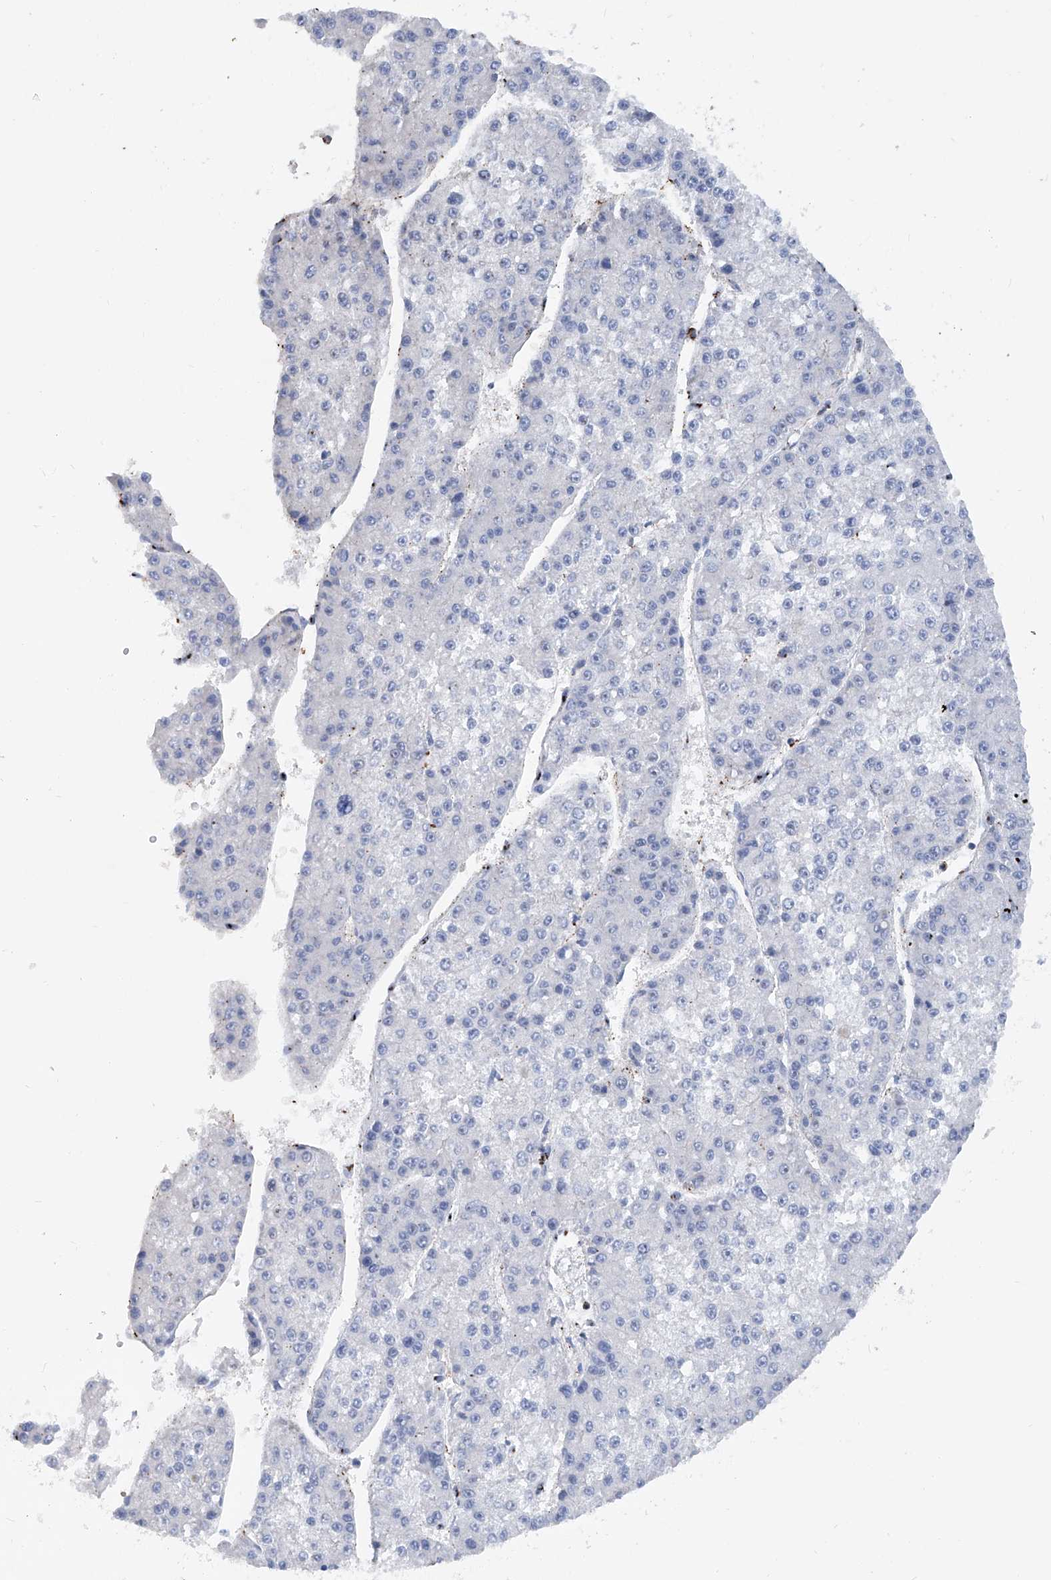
{"staining": {"intensity": "negative", "quantity": "none", "location": "none"}, "tissue": "liver cancer", "cell_type": "Tumor cells", "image_type": "cancer", "snomed": [{"axis": "morphology", "description": "Carcinoma, Hepatocellular, NOS"}, {"axis": "topography", "description": "Liver"}], "caption": "Histopathology image shows no protein staining in tumor cells of liver cancer tissue.", "gene": "ZNF484", "patient": {"sex": "female", "age": 73}}